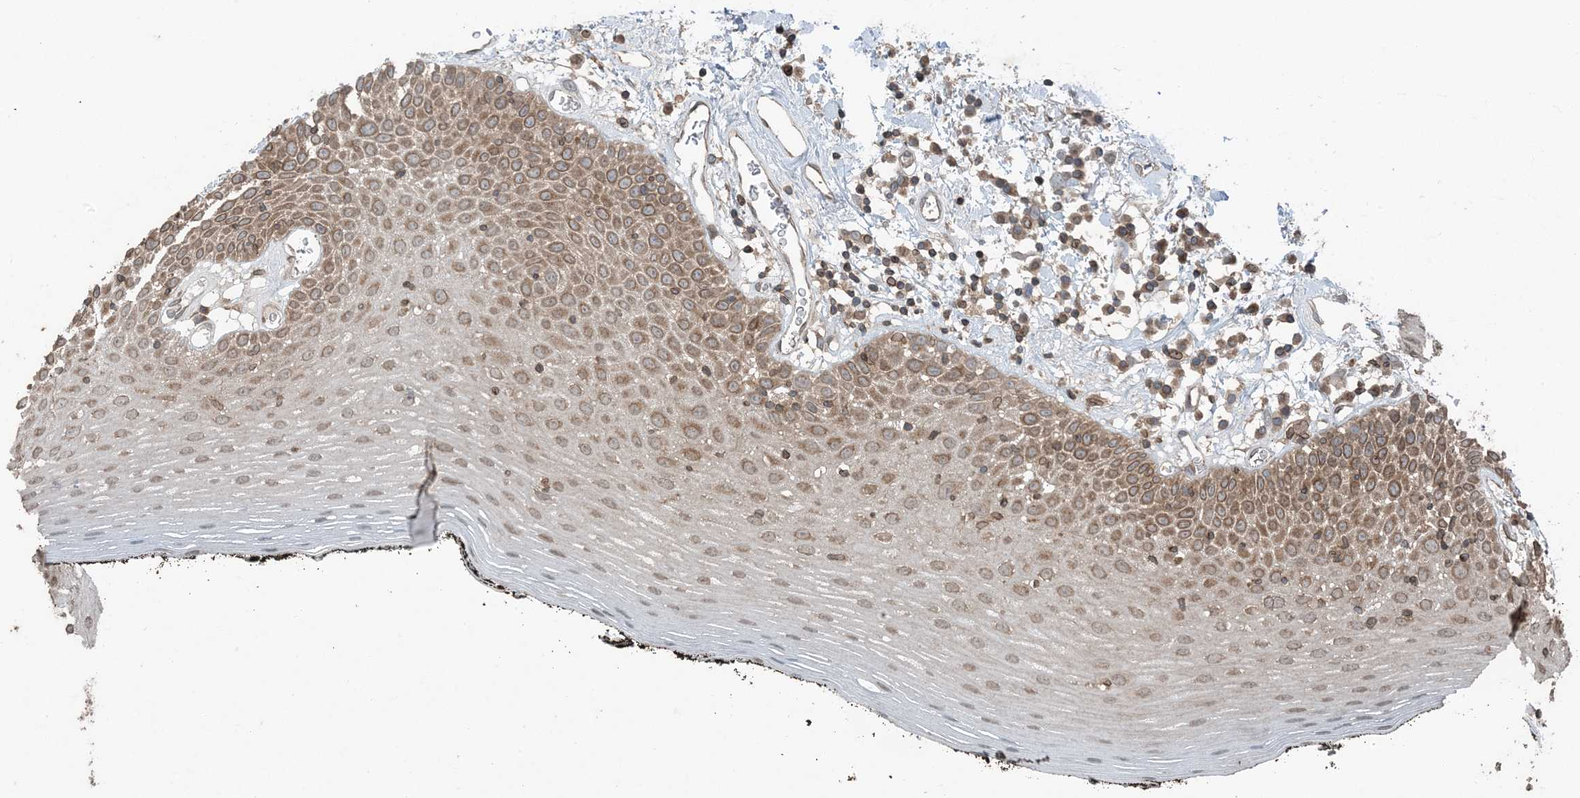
{"staining": {"intensity": "moderate", "quantity": "25%-75%", "location": "cytoplasmic/membranous,nuclear"}, "tissue": "oral mucosa", "cell_type": "Squamous epithelial cells", "image_type": "normal", "snomed": [{"axis": "morphology", "description": "Normal tissue, NOS"}, {"axis": "topography", "description": "Oral tissue"}], "caption": "DAB (3,3'-diaminobenzidine) immunohistochemical staining of normal human oral mucosa displays moderate cytoplasmic/membranous,nuclear protein positivity in approximately 25%-75% of squamous epithelial cells. Using DAB (brown) and hematoxylin (blue) stains, captured at high magnification using brightfield microscopy.", "gene": "ZFAND2B", "patient": {"sex": "male", "age": 74}}